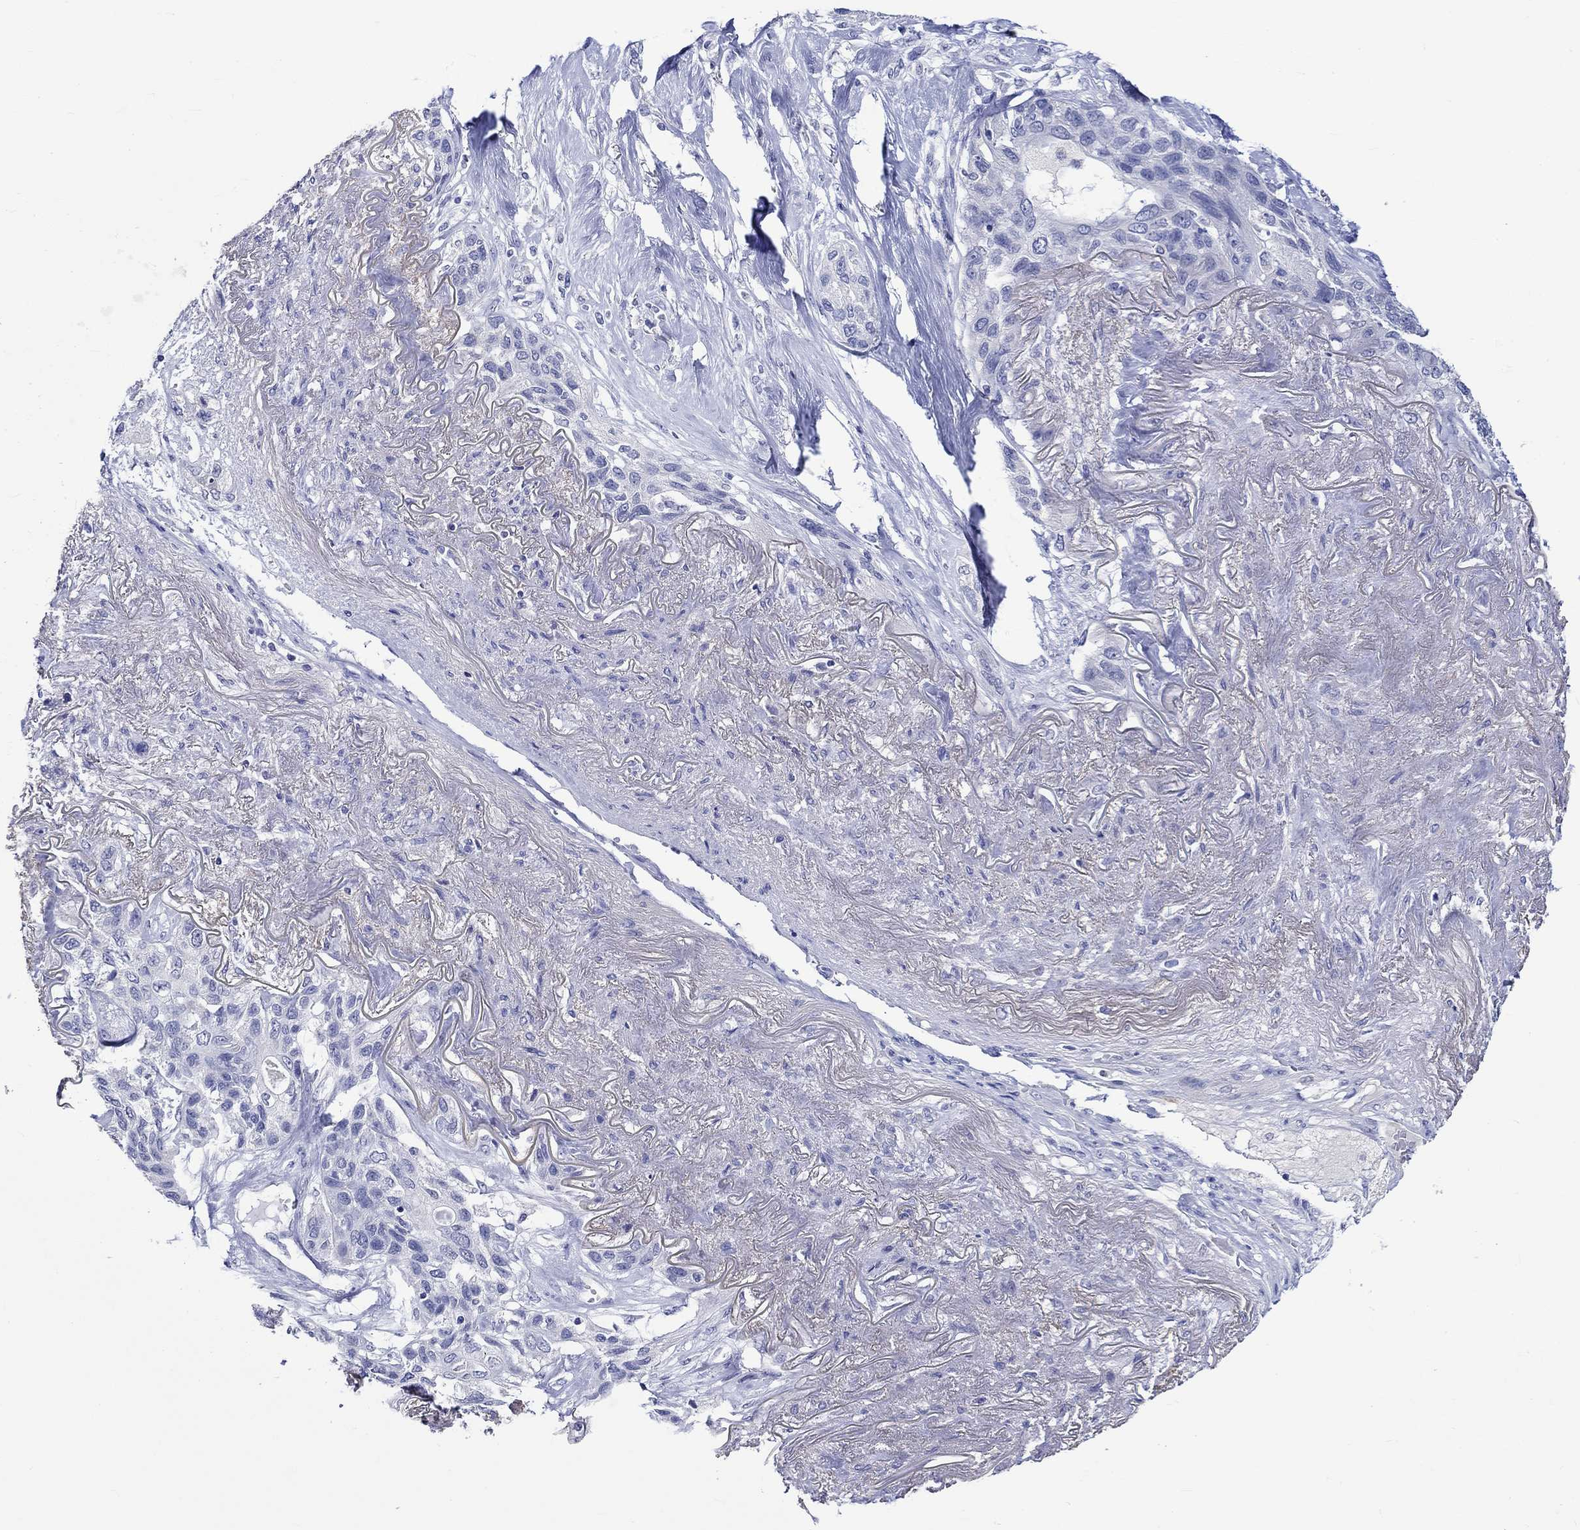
{"staining": {"intensity": "negative", "quantity": "none", "location": "none"}, "tissue": "lung cancer", "cell_type": "Tumor cells", "image_type": "cancer", "snomed": [{"axis": "morphology", "description": "Squamous cell carcinoma, NOS"}, {"axis": "topography", "description": "Lung"}], "caption": "IHC image of neoplastic tissue: human lung cancer (squamous cell carcinoma) stained with DAB demonstrates no significant protein expression in tumor cells.", "gene": "KLHL35", "patient": {"sex": "female", "age": 70}}